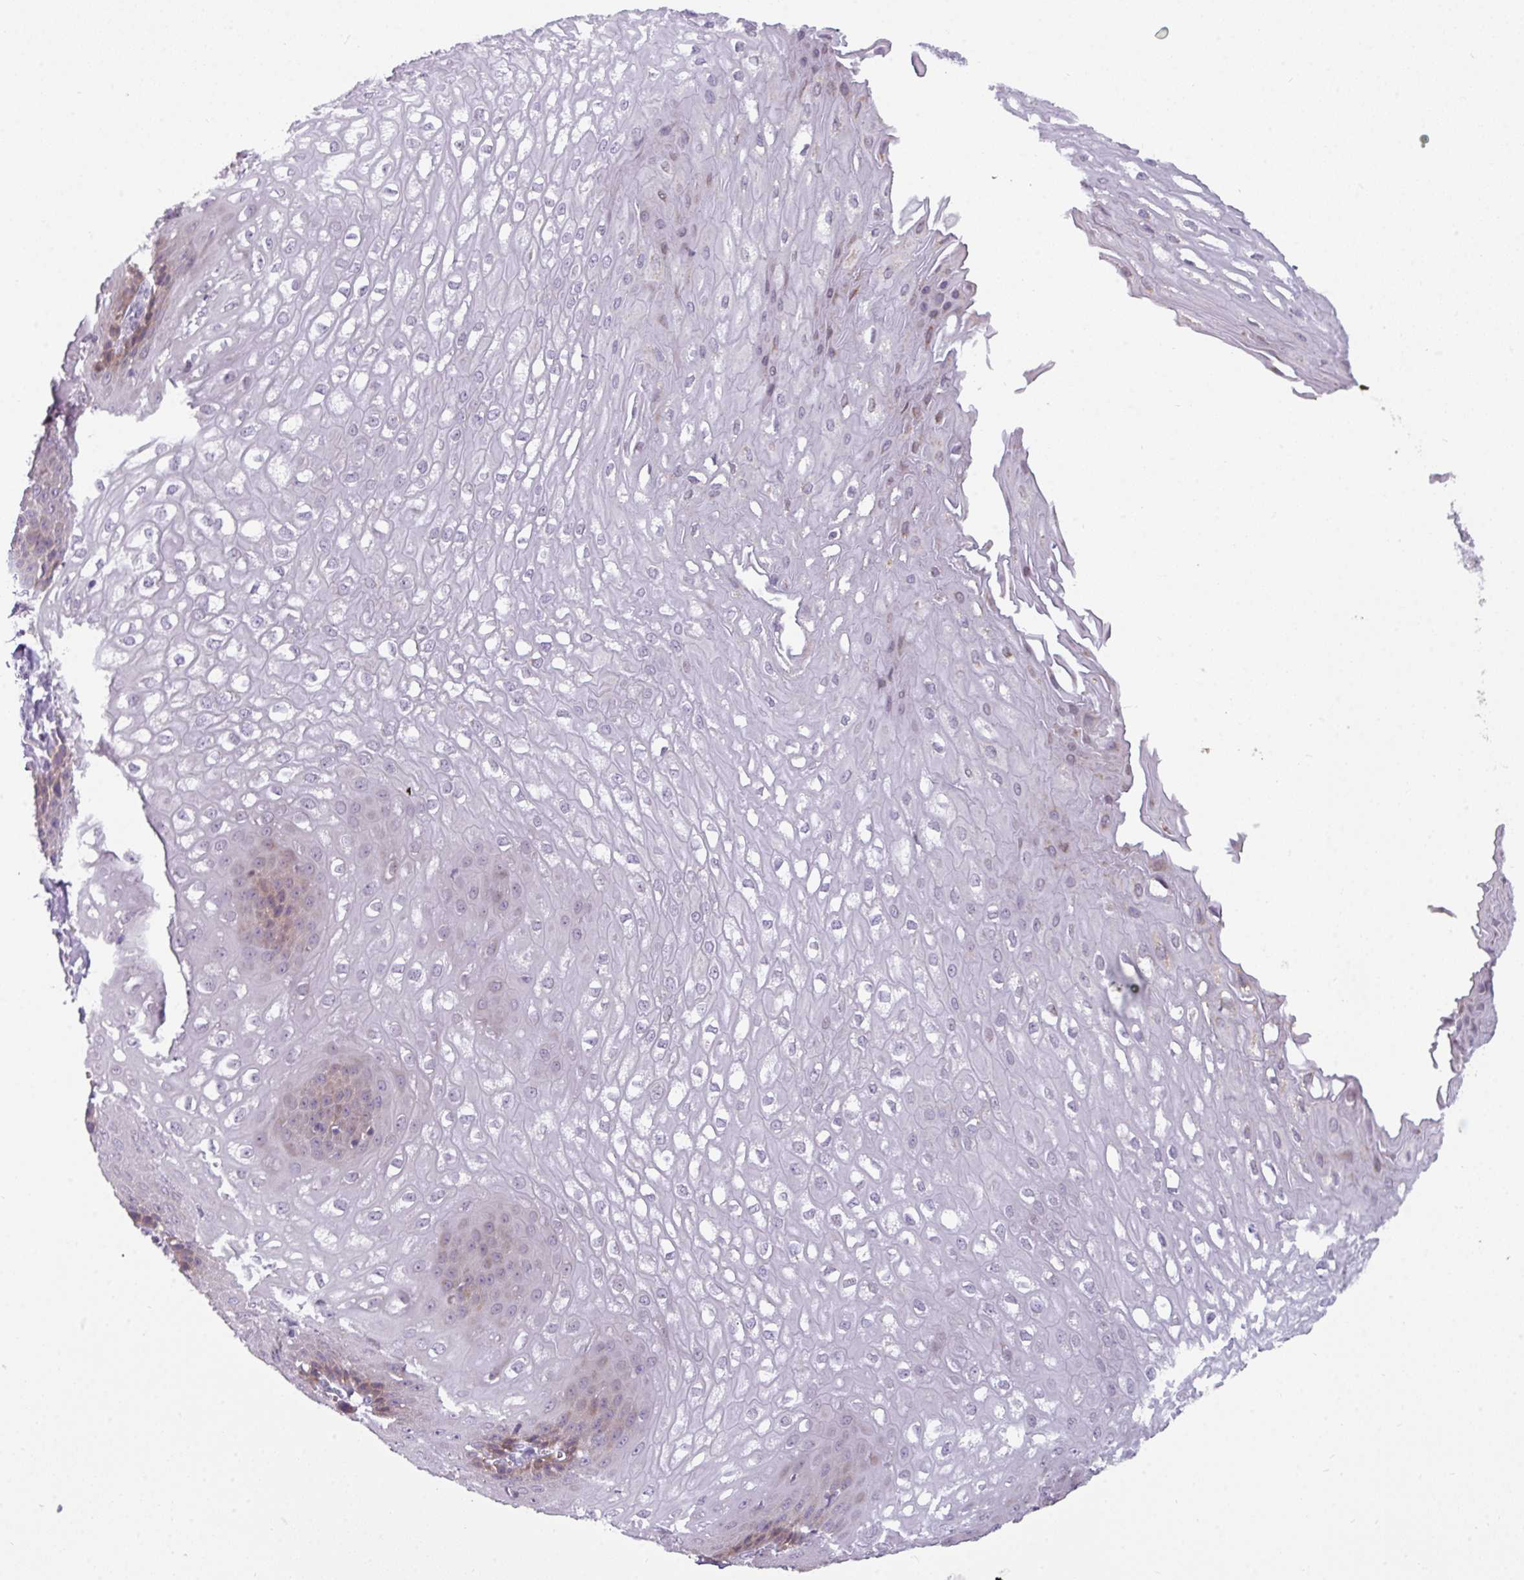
{"staining": {"intensity": "moderate", "quantity": "<25%", "location": "cytoplasmic/membranous"}, "tissue": "esophagus", "cell_type": "Squamous epithelial cells", "image_type": "normal", "snomed": [{"axis": "morphology", "description": "Normal tissue, NOS"}, {"axis": "topography", "description": "Esophagus"}], "caption": "Unremarkable esophagus shows moderate cytoplasmic/membranous expression in about <25% of squamous epithelial cells, visualized by immunohistochemistry. The staining was performed using DAB to visualize the protein expression in brown, while the nuclei were stained in blue with hematoxylin (Magnification: 20x).", "gene": "C2orf68", "patient": {"sex": "male", "age": 67}}